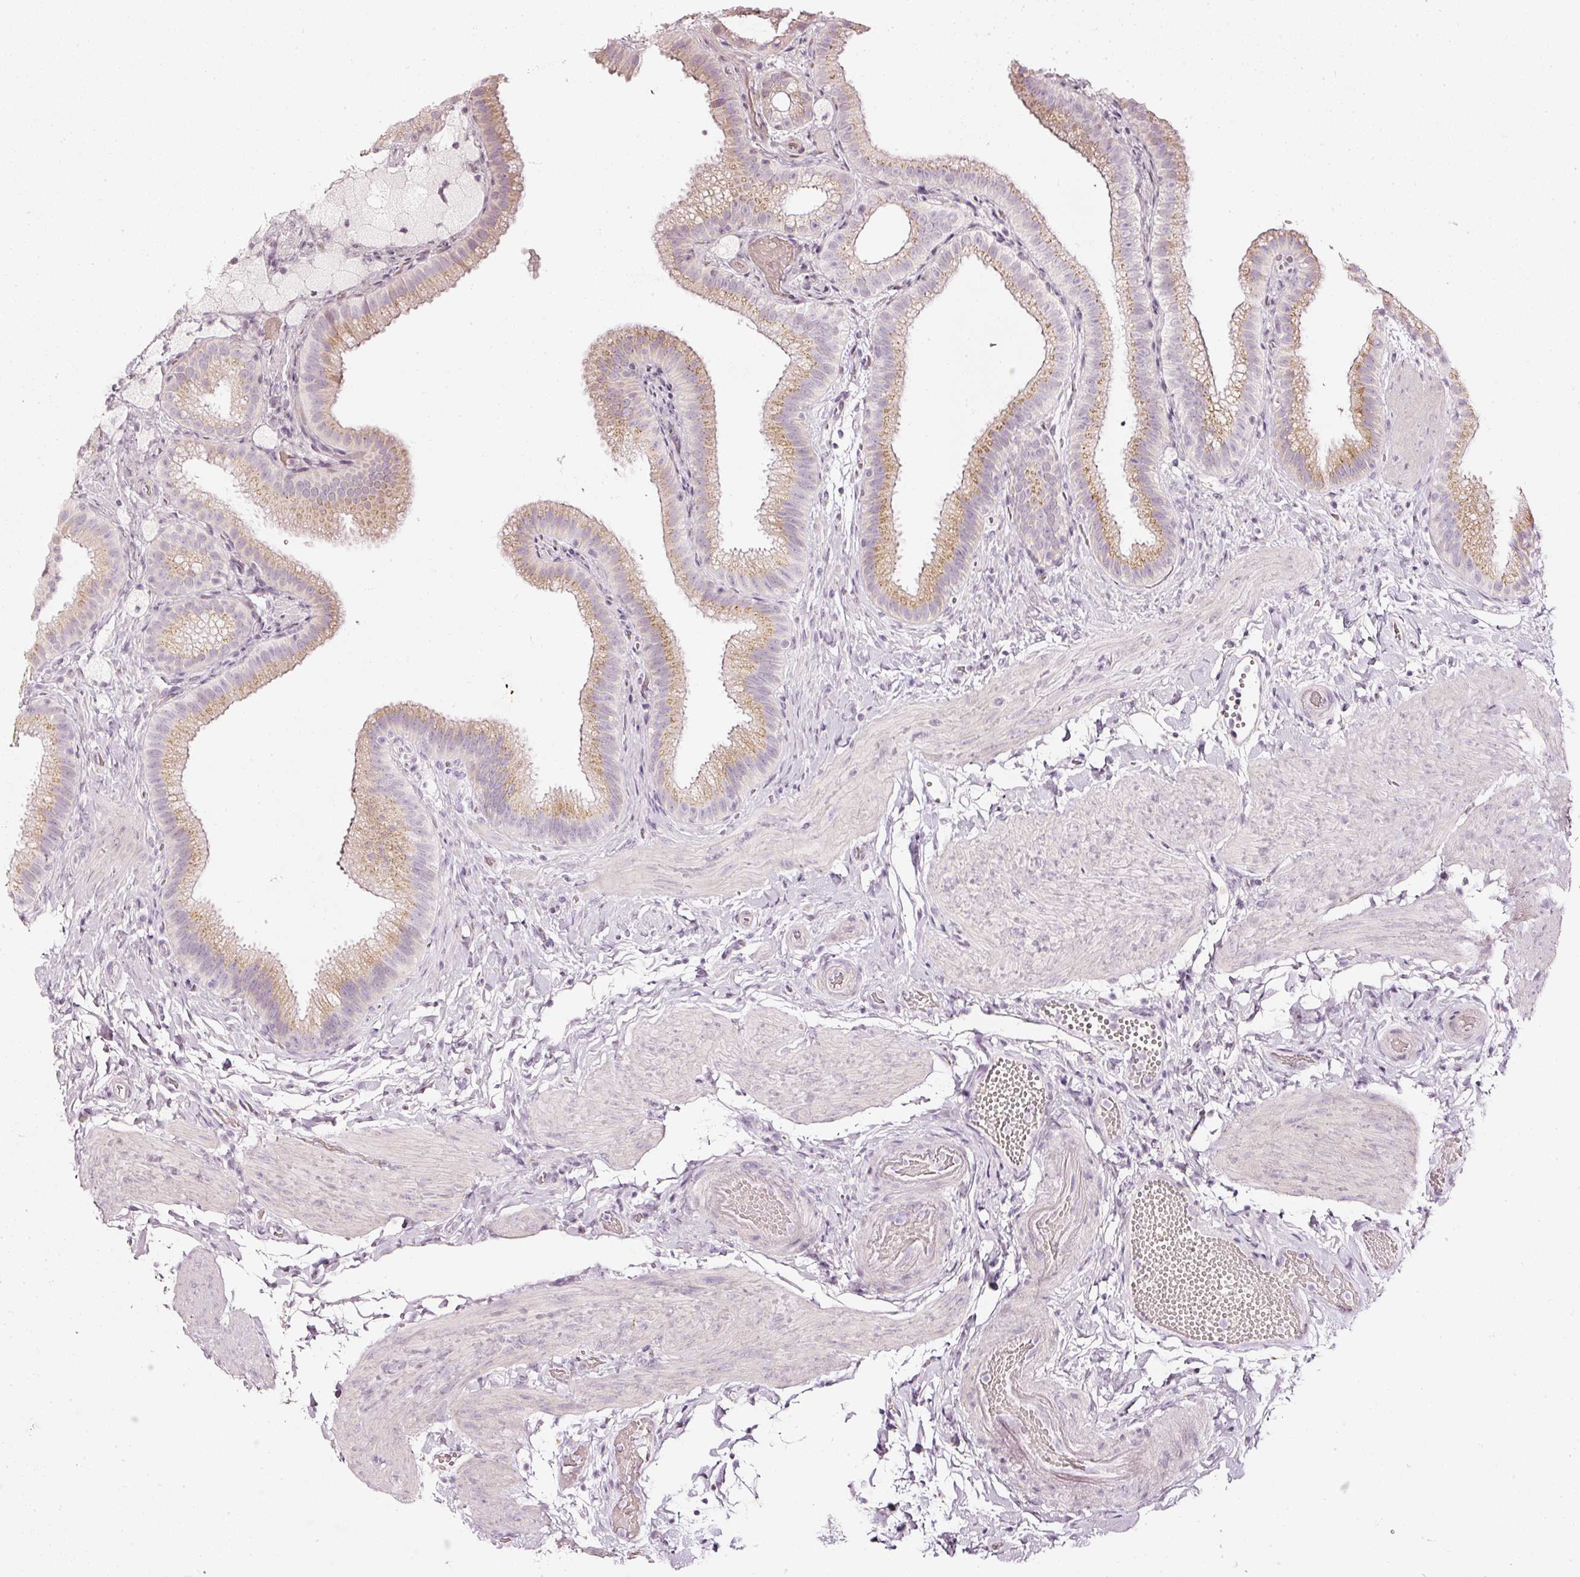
{"staining": {"intensity": "moderate", "quantity": ">75%", "location": "cytoplasmic/membranous"}, "tissue": "gallbladder", "cell_type": "Glandular cells", "image_type": "normal", "snomed": [{"axis": "morphology", "description": "Normal tissue, NOS"}, {"axis": "topography", "description": "Gallbladder"}], "caption": "Gallbladder stained with DAB immunohistochemistry (IHC) reveals medium levels of moderate cytoplasmic/membranous staining in about >75% of glandular cells. Immunohistochemistry (ihc) stains the protein in brown and the nuclei are stained blue.", "gene": "SDF4", "patient": {"sex": "female", "age": 63}}